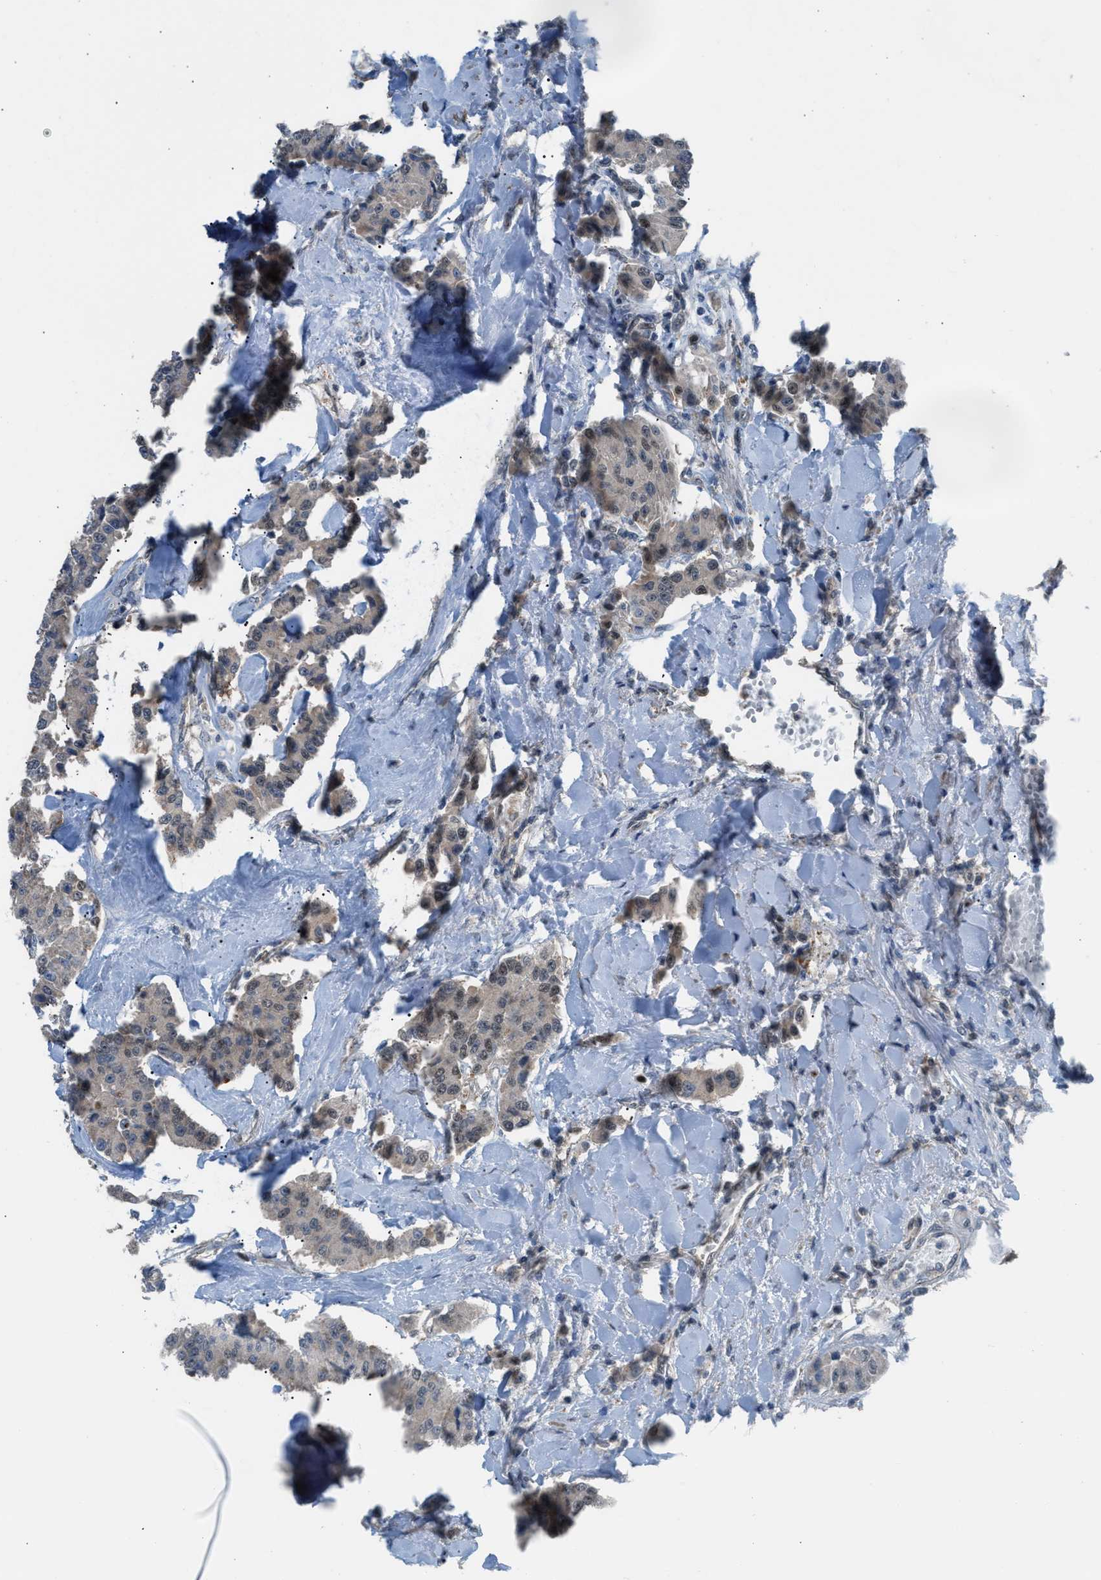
{"staining": {"intensity": "moderate", "quantity": "25%-75%", "location": "nuclear"}, "tissue": "carcinoid", "cell_type": "Tumor cells", "image_type": "cancer", "snomed": [{"axis": "morphology", "description": "Carcinoid, malignant, NOS"}, {"axis": "topography", "description": "Pancreas"}], "caption": "IHC histopathology image of neoplastic tissue: human carcinoid stained using immunohistochemistry (IHC) reveals medium levels of moderate protein expression localized specifically in the nuclear of tumor cells, appearing as a nuclear brown color.", "gene": "CRTC1", "patient": {"sex": "male", "age": 41}}